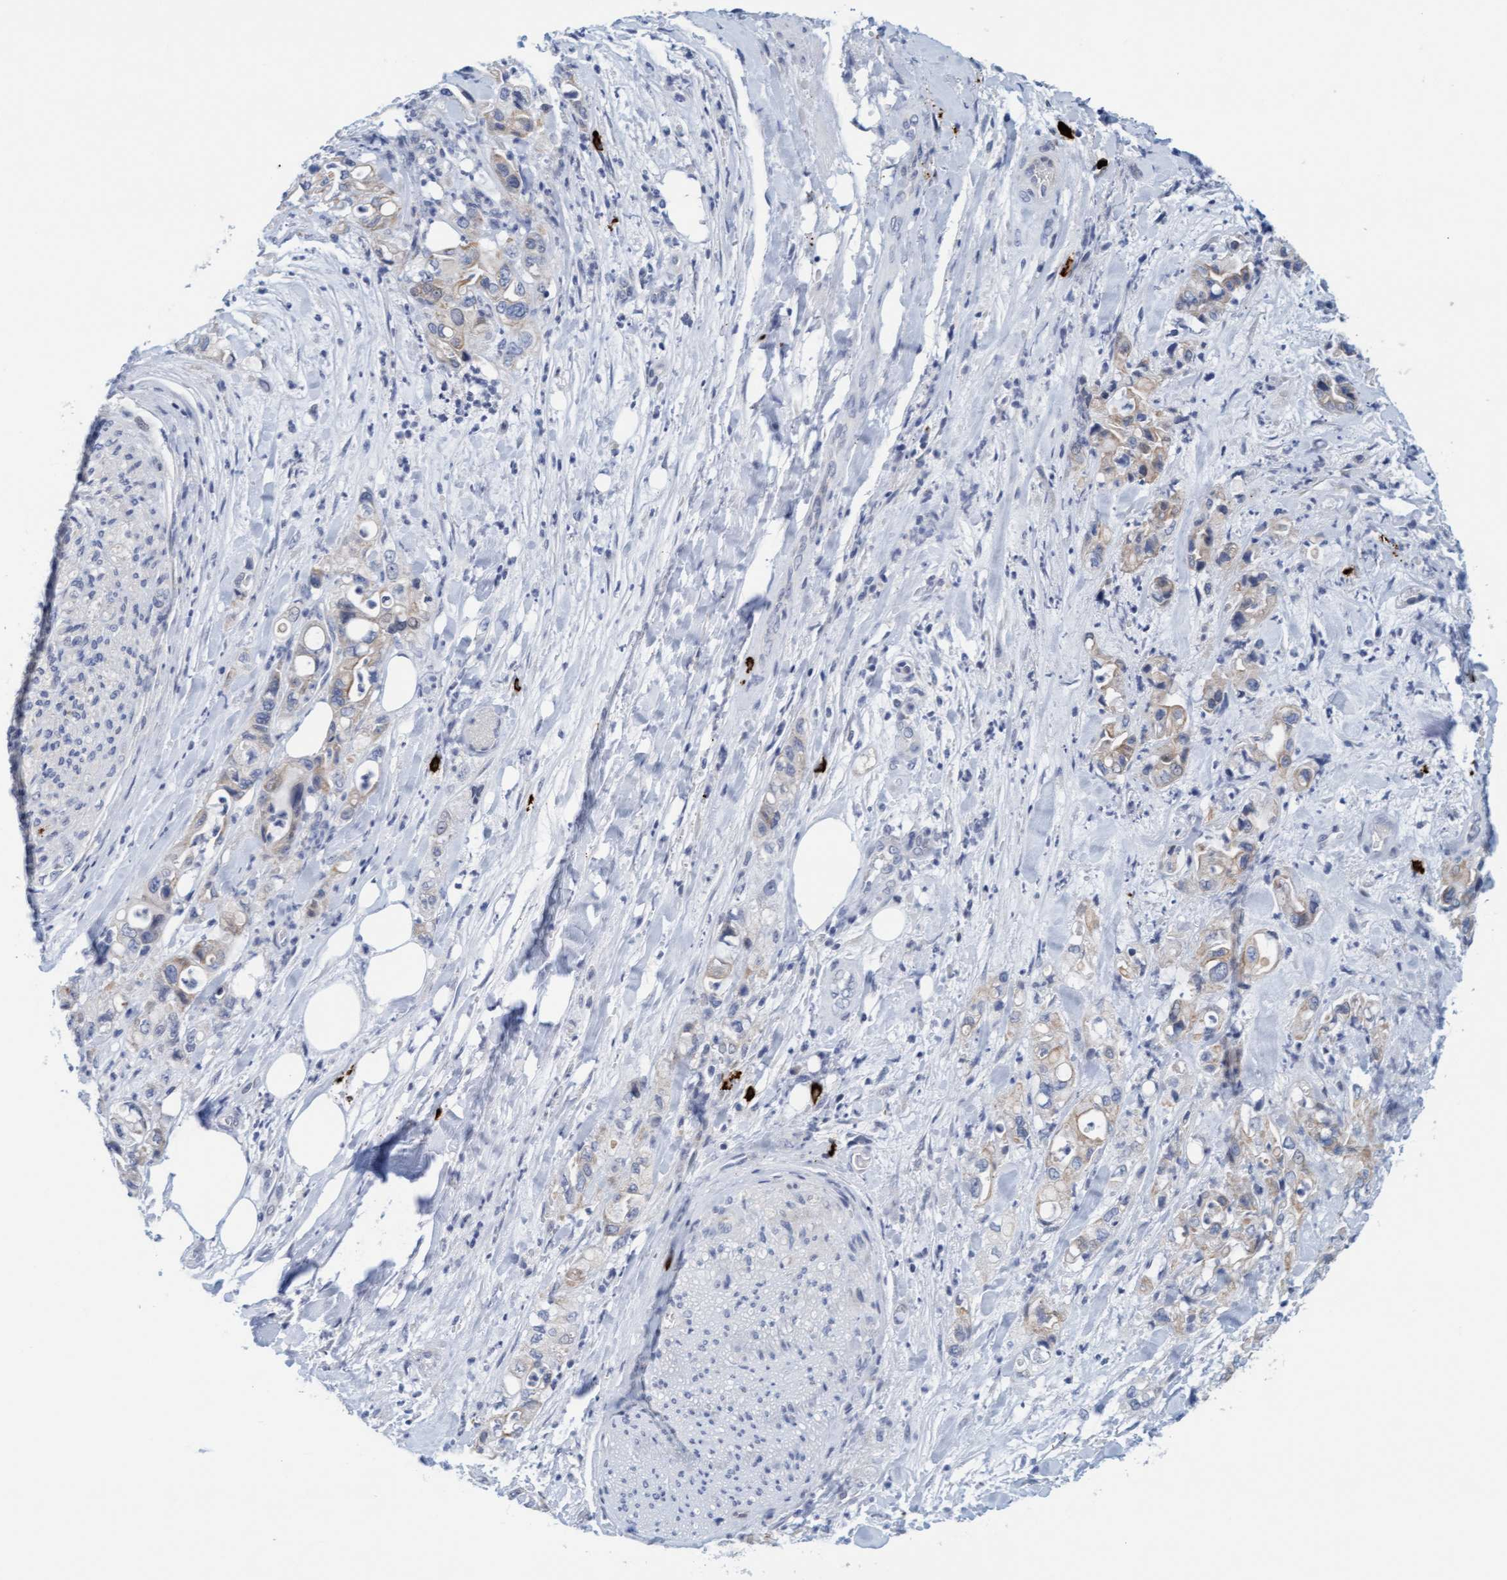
{"staining": {"intensity": "weak", "quantity": "25%-75%", "location": "cytoplasmic/membranous"}, "tissue": "pancreatic cancer", "cell_type": "Tumor cells", "image_type": "cancer", "snomed": [{"axis": "morphology", "description": "Adenocarcinoma, NOS"}, {"axis": "topography", "description": "Pancreas"}], "caption": "Immunohistochemistry micrograph of human pancreatic adenocarcinoma stained for a protein (brown), which shows low levels of weak cytoplasmic/membranous expression in approximately 25%-75% of tumor cells.", "gene": "CPA3", "patient": {"sex": "male", "age": 70}}